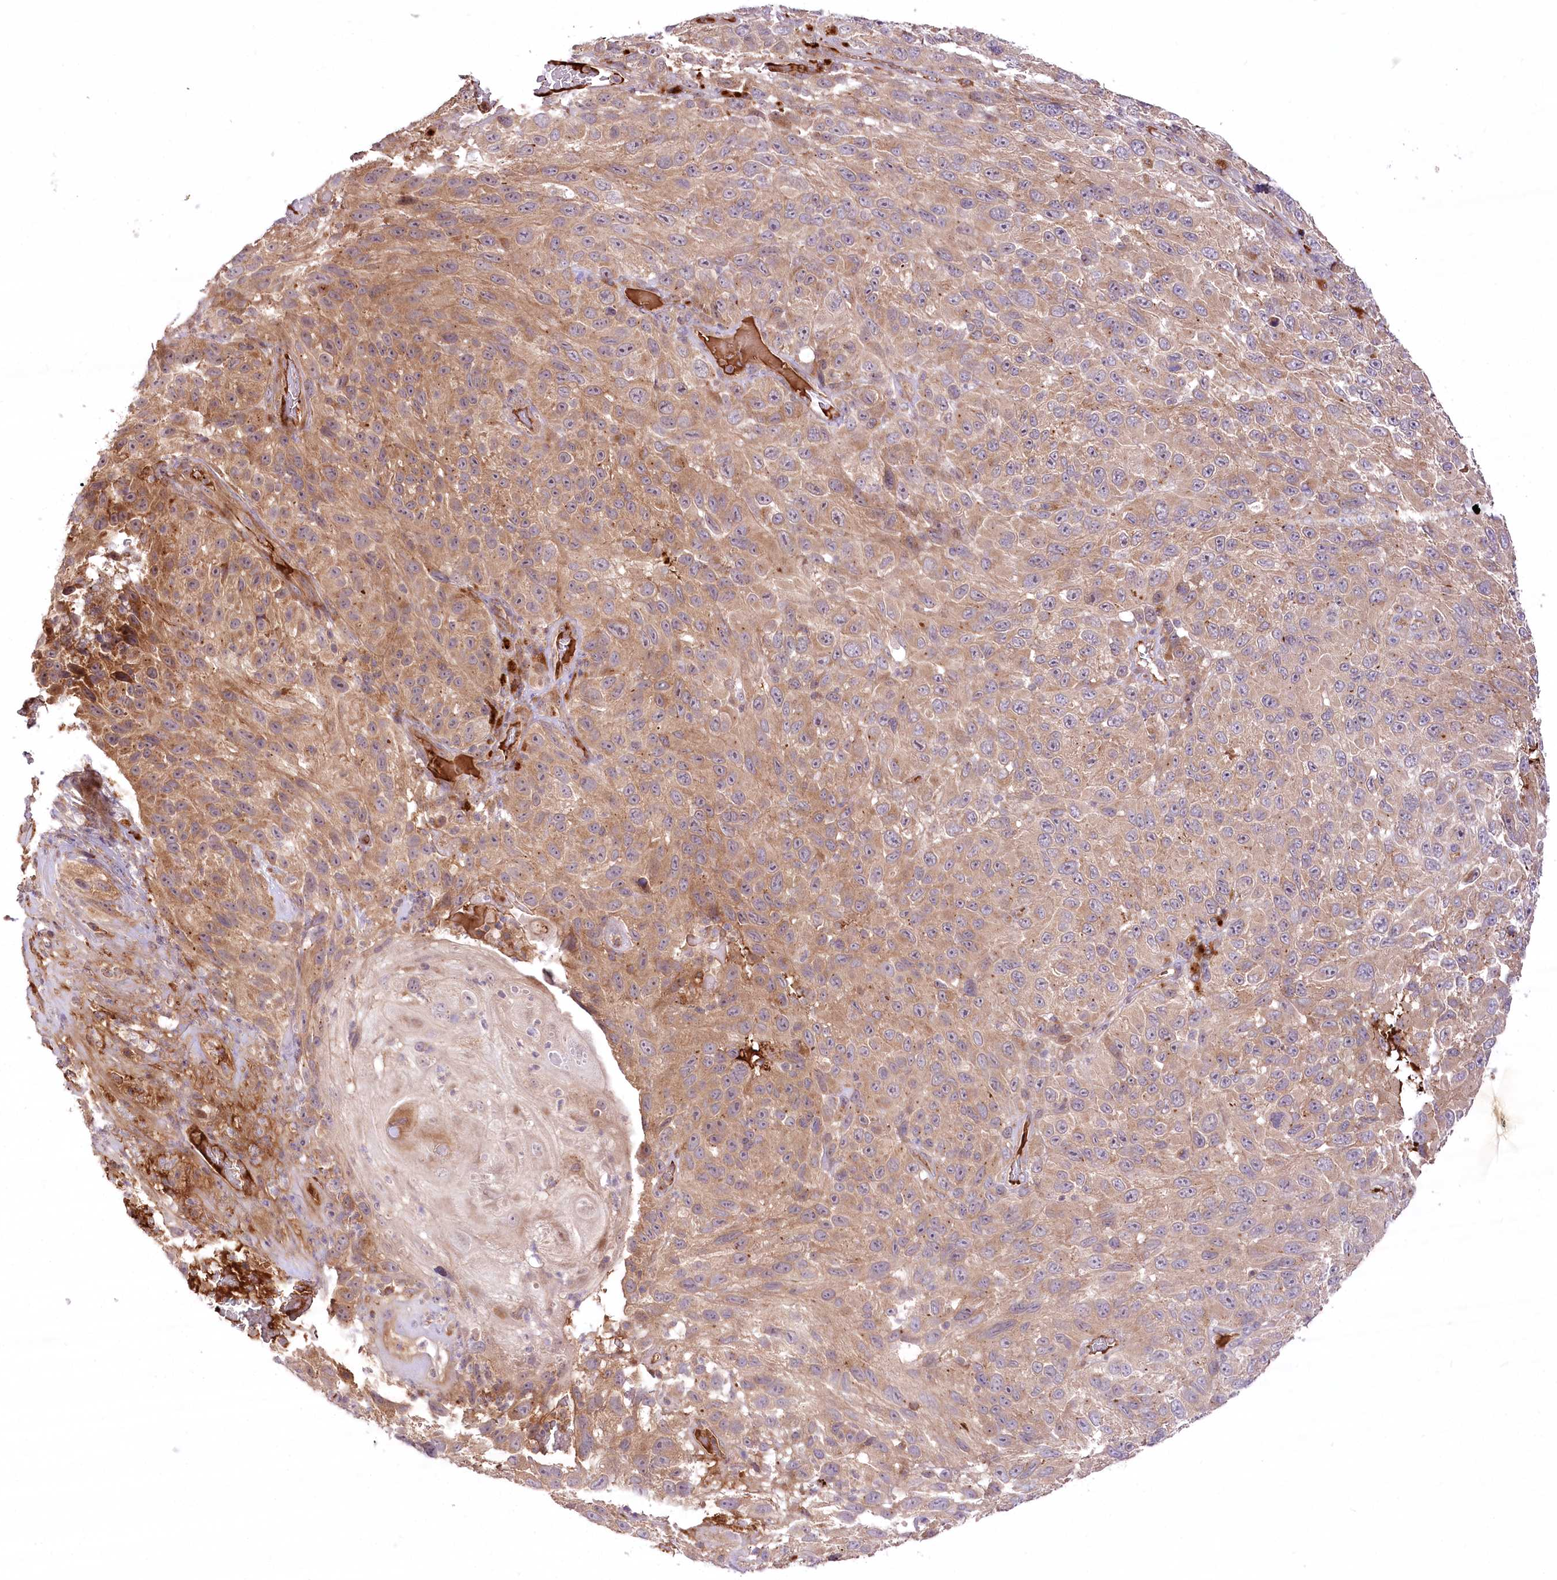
{"staining": {"intensity": "moderate", "quantity": ">75%", "location": "cytoplasmic/membranous"}, "tissue": "melanoma", "cell_type": "Tumor cells", "image_type": "cancer", "snomed": [{"axis": "morphology", "description": "Malignant melanoma, NOS"}, {"axis": "topography", "description": "Skin"}], "caption": "High-power microscopy captured an immunohistochemistry photomicrograph of melanoma, revealing moderate cytoplasmic/membranous expression in about >75% of tumor cells.", "gene": "PSTK", "patient": {"sex": "female", "age": 96}}